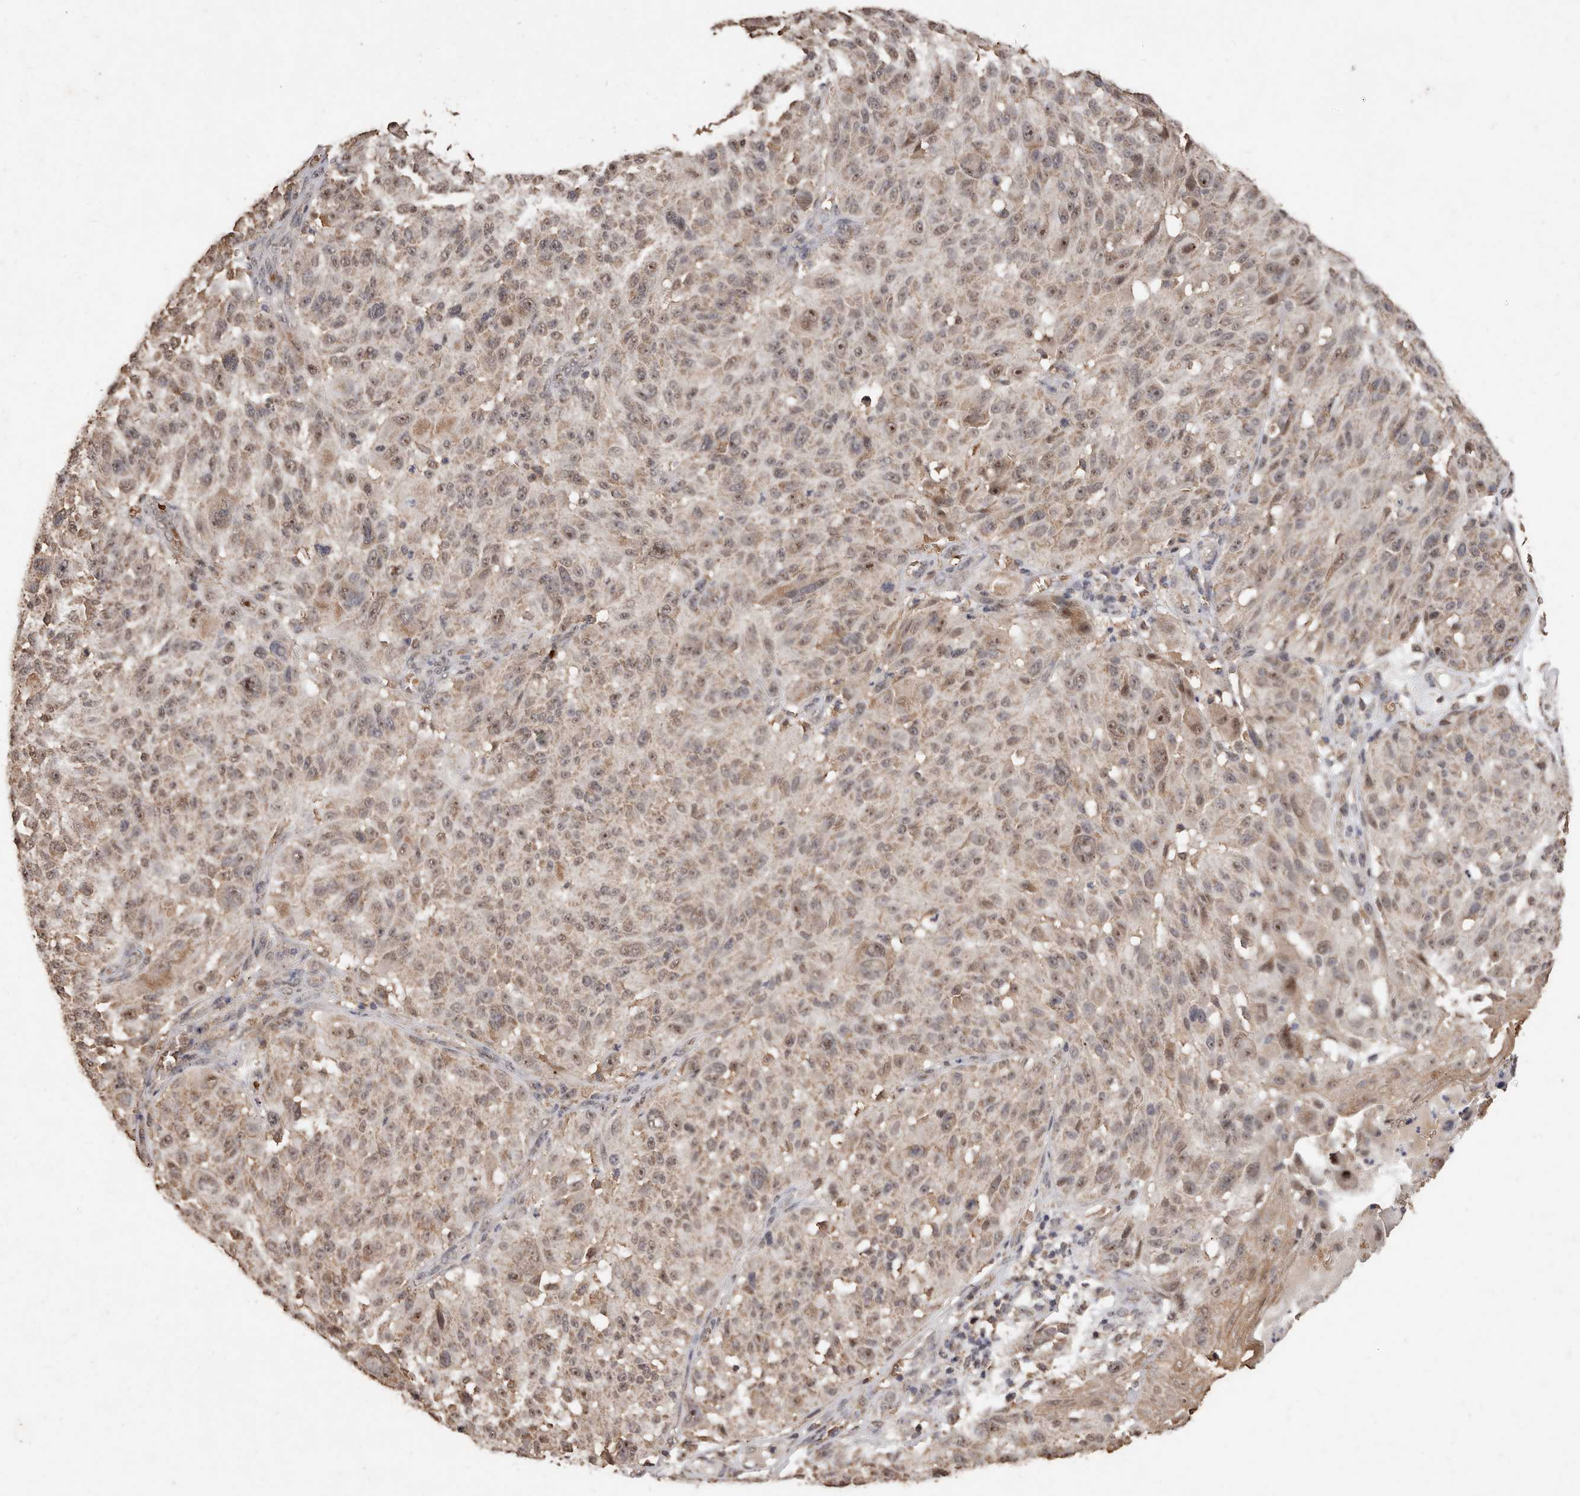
{"staining": {"intensity": "weak", "quantity": ">75%", "location": "cytoplasmic/membranous,nuclear"}, "tissue": "melanoma", "cell_type": "Tumor cells", "image_type": "cancer", "snomed": [{"axis": "morphology", "description": "Malignant melanoma, NOS"}, {"axis": "topography", "description": "Skin"}], "caption": "Malignant melanoma stained for a protein (brown) displays weak cytoplasmic/membranous and nuclear positive staining in approximately >75% of tumor cells.", "gene": "GRAMD2A", "patient": {"sex": "male", "age": 83}}